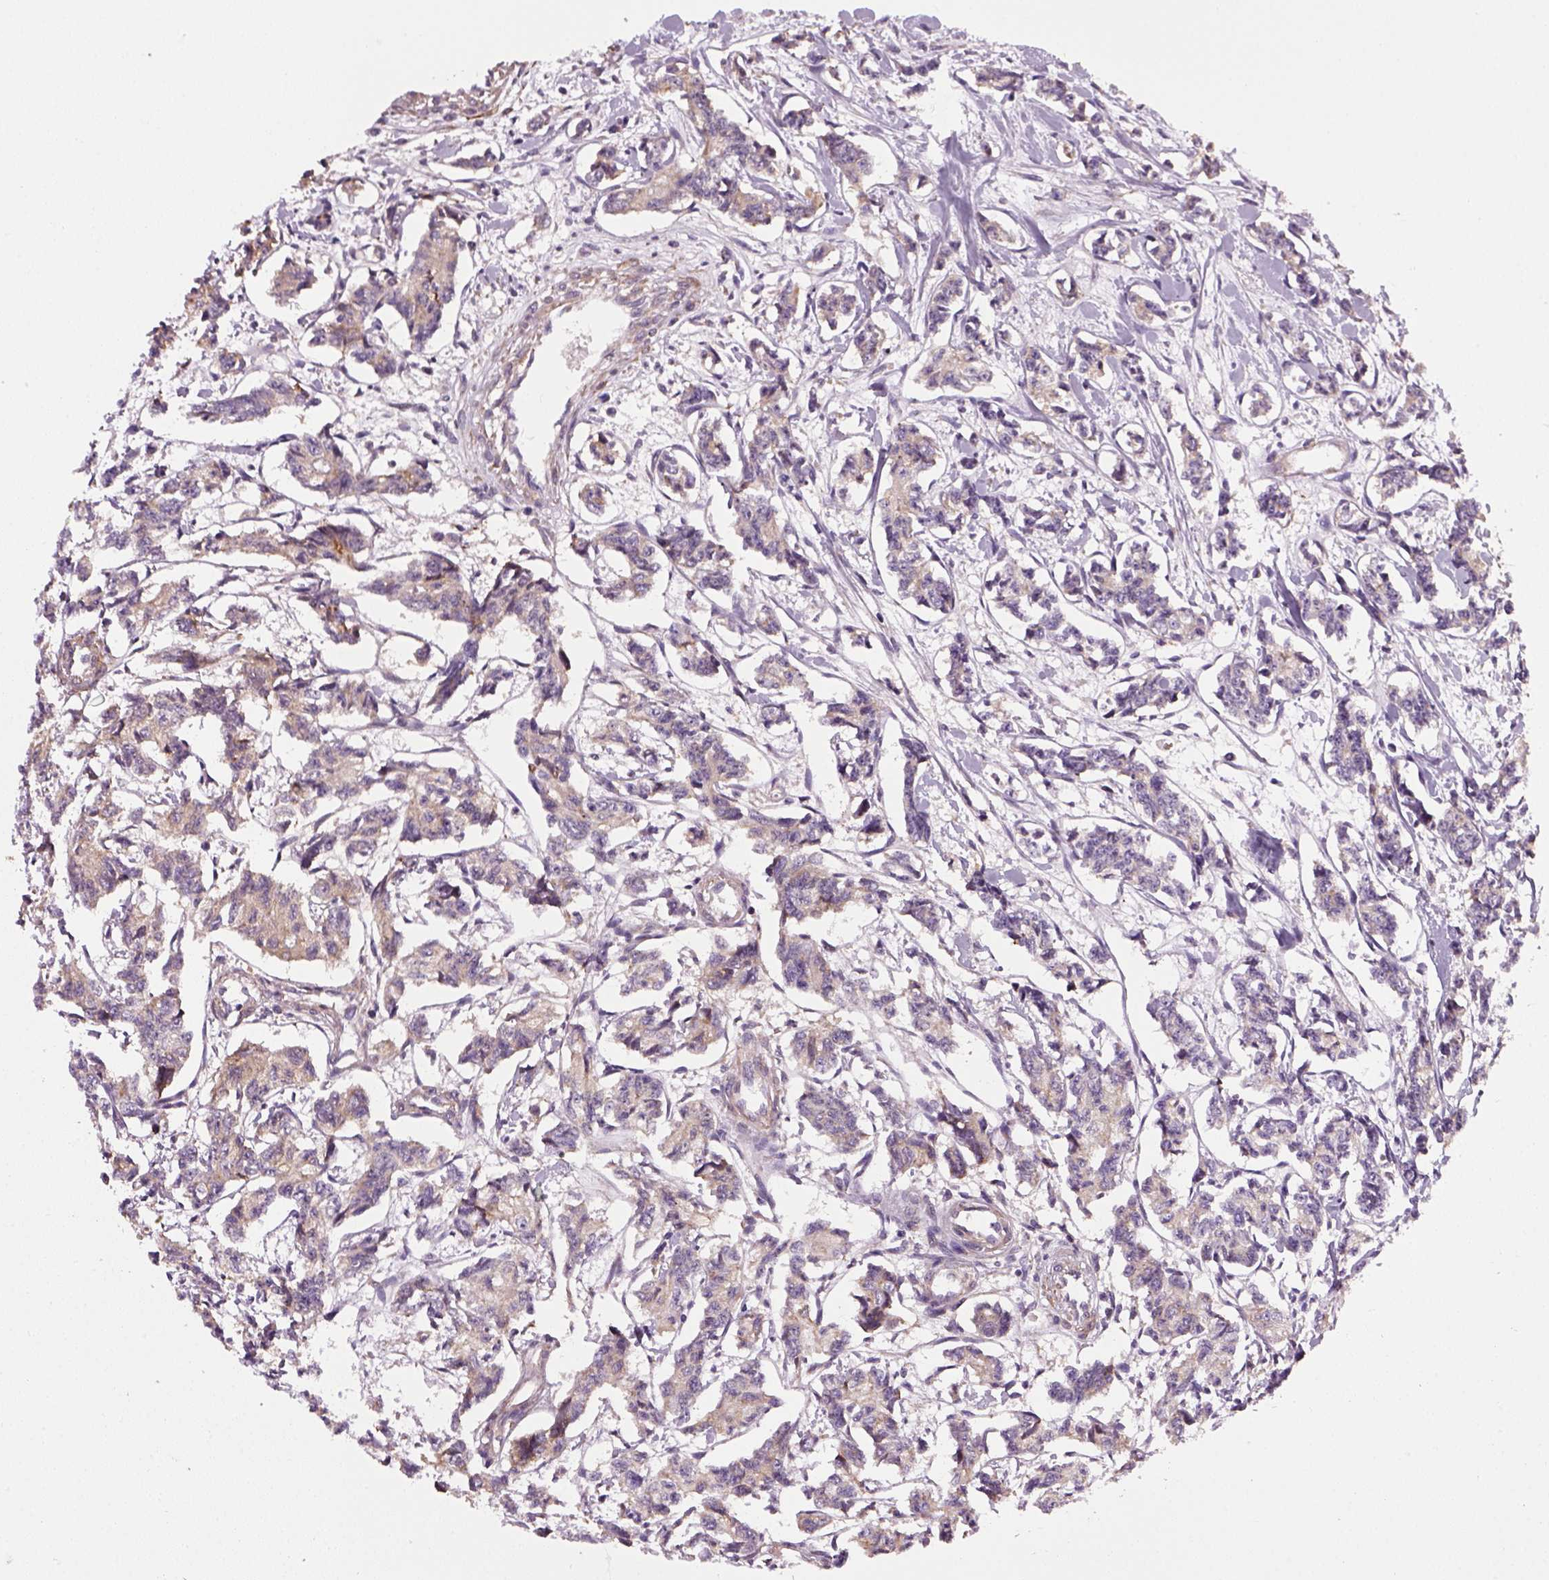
{"staining": {"intensity": "weak", "quantity": ">75%", "location": "cytoplasmic/membranous"}, "tissue": "carcinoid", "cell_type": "Tumor cells", "image_type": "cancer", "snomed": [{"axis": "morphology", "description": "Carcinoid, malignant, NOS"}, {"axis": "topography", "description": "Kidney"}], "caption": "Immunohistochemical staining of human carcinoid exhibits low levels of weak cytoplasmic/membranous positivity in approximately >75% of tumor cells.", "gene": "TPRG1", "patient": {"sex": "female", "age": 41}}